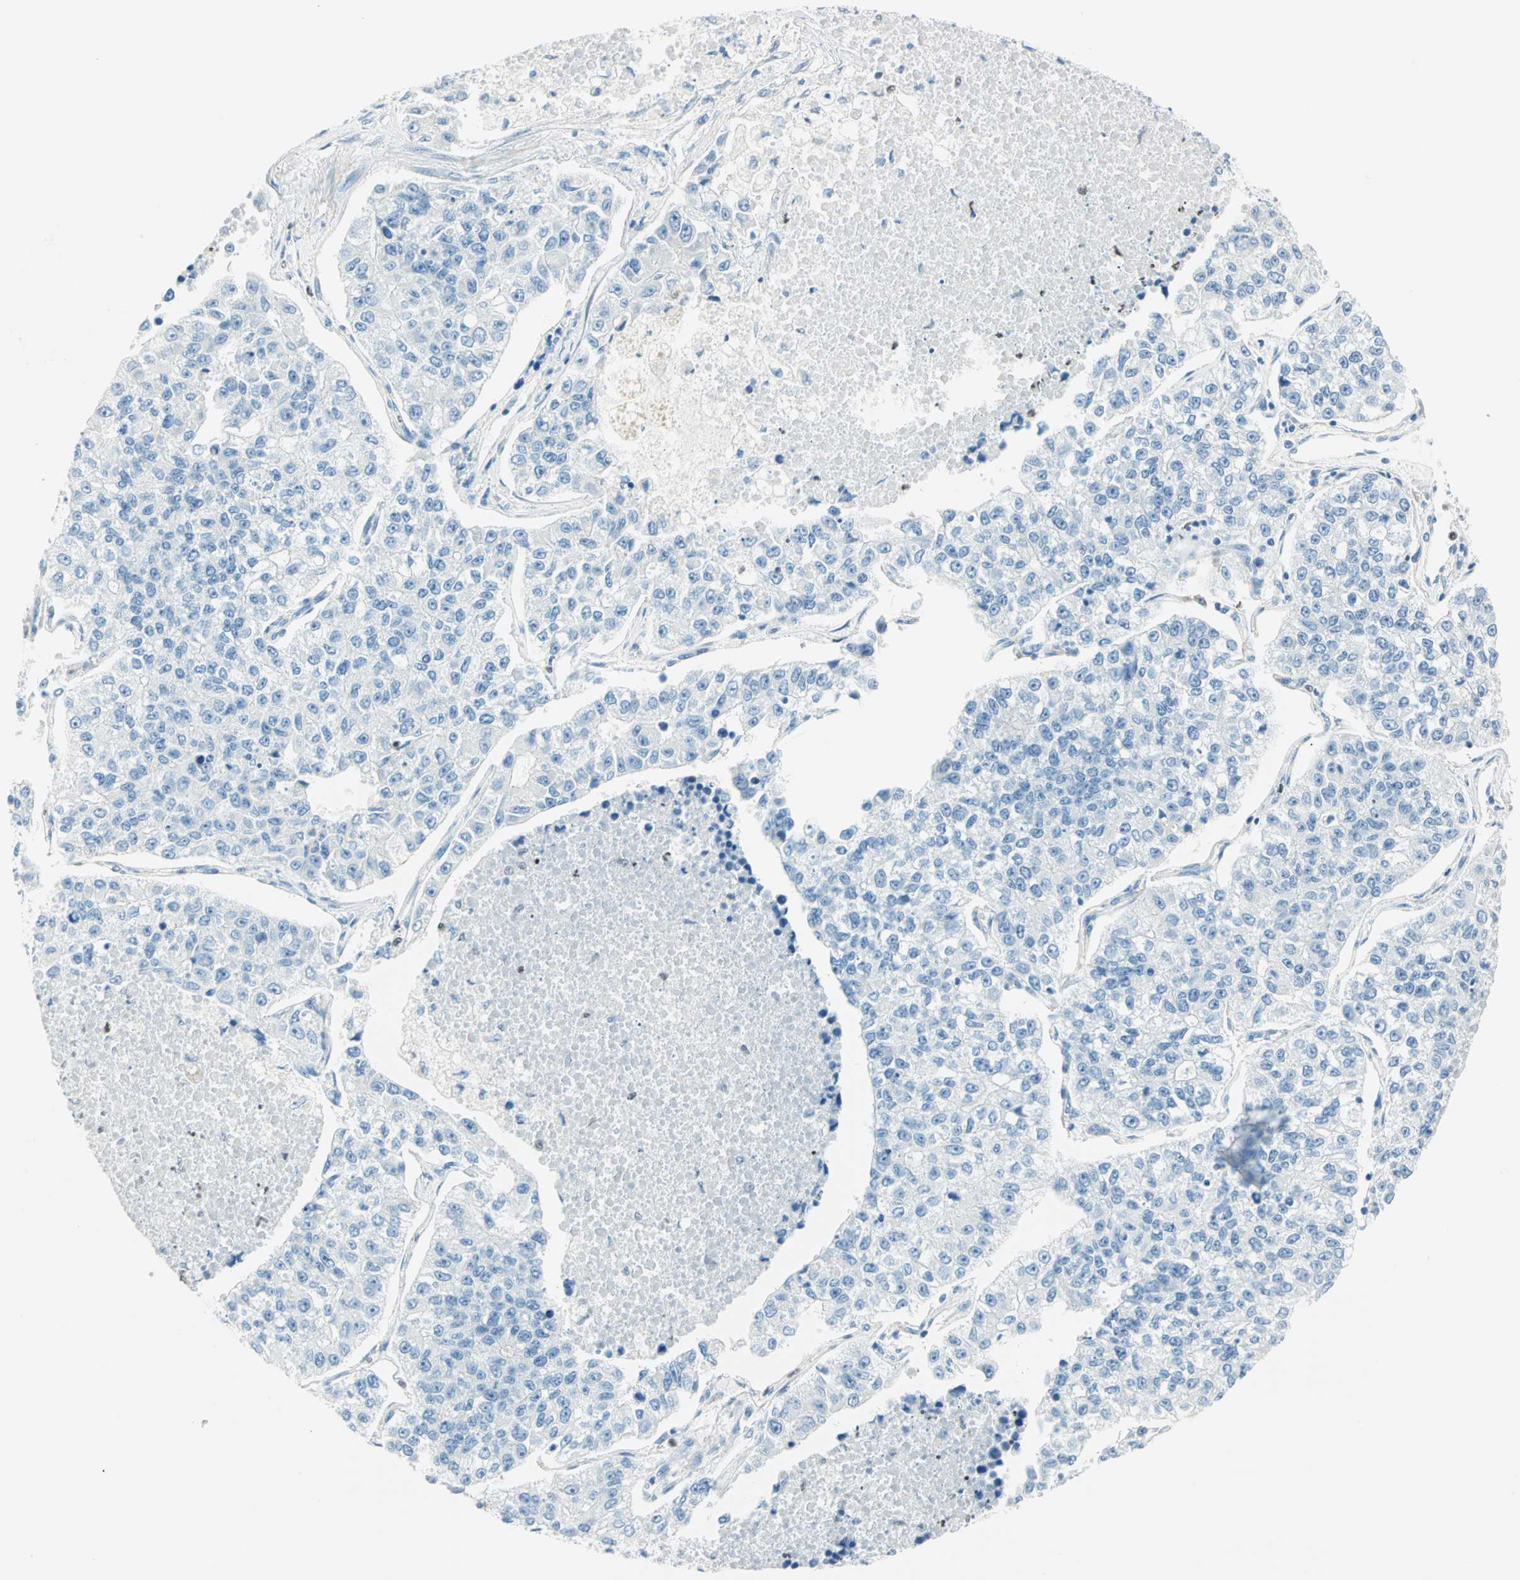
{"staining": {"intensity": "negative", "quantity": "none", "location": "none"}, "tissue": "lung cancer", "cell_type": "Tumor cells", "image_type": "cancer", "snomed": [{"axis": "morphology", "description": "Adenocarcinoma, NOS"}, {"axis": "topography", "description": "Lung"}], "caption": "Tumor cells are negative for protein expression in human lung cancer. Nuclei are stained in blue.", "gene": "MLLT10", "patient": {"sex": "male", "age": 49}}